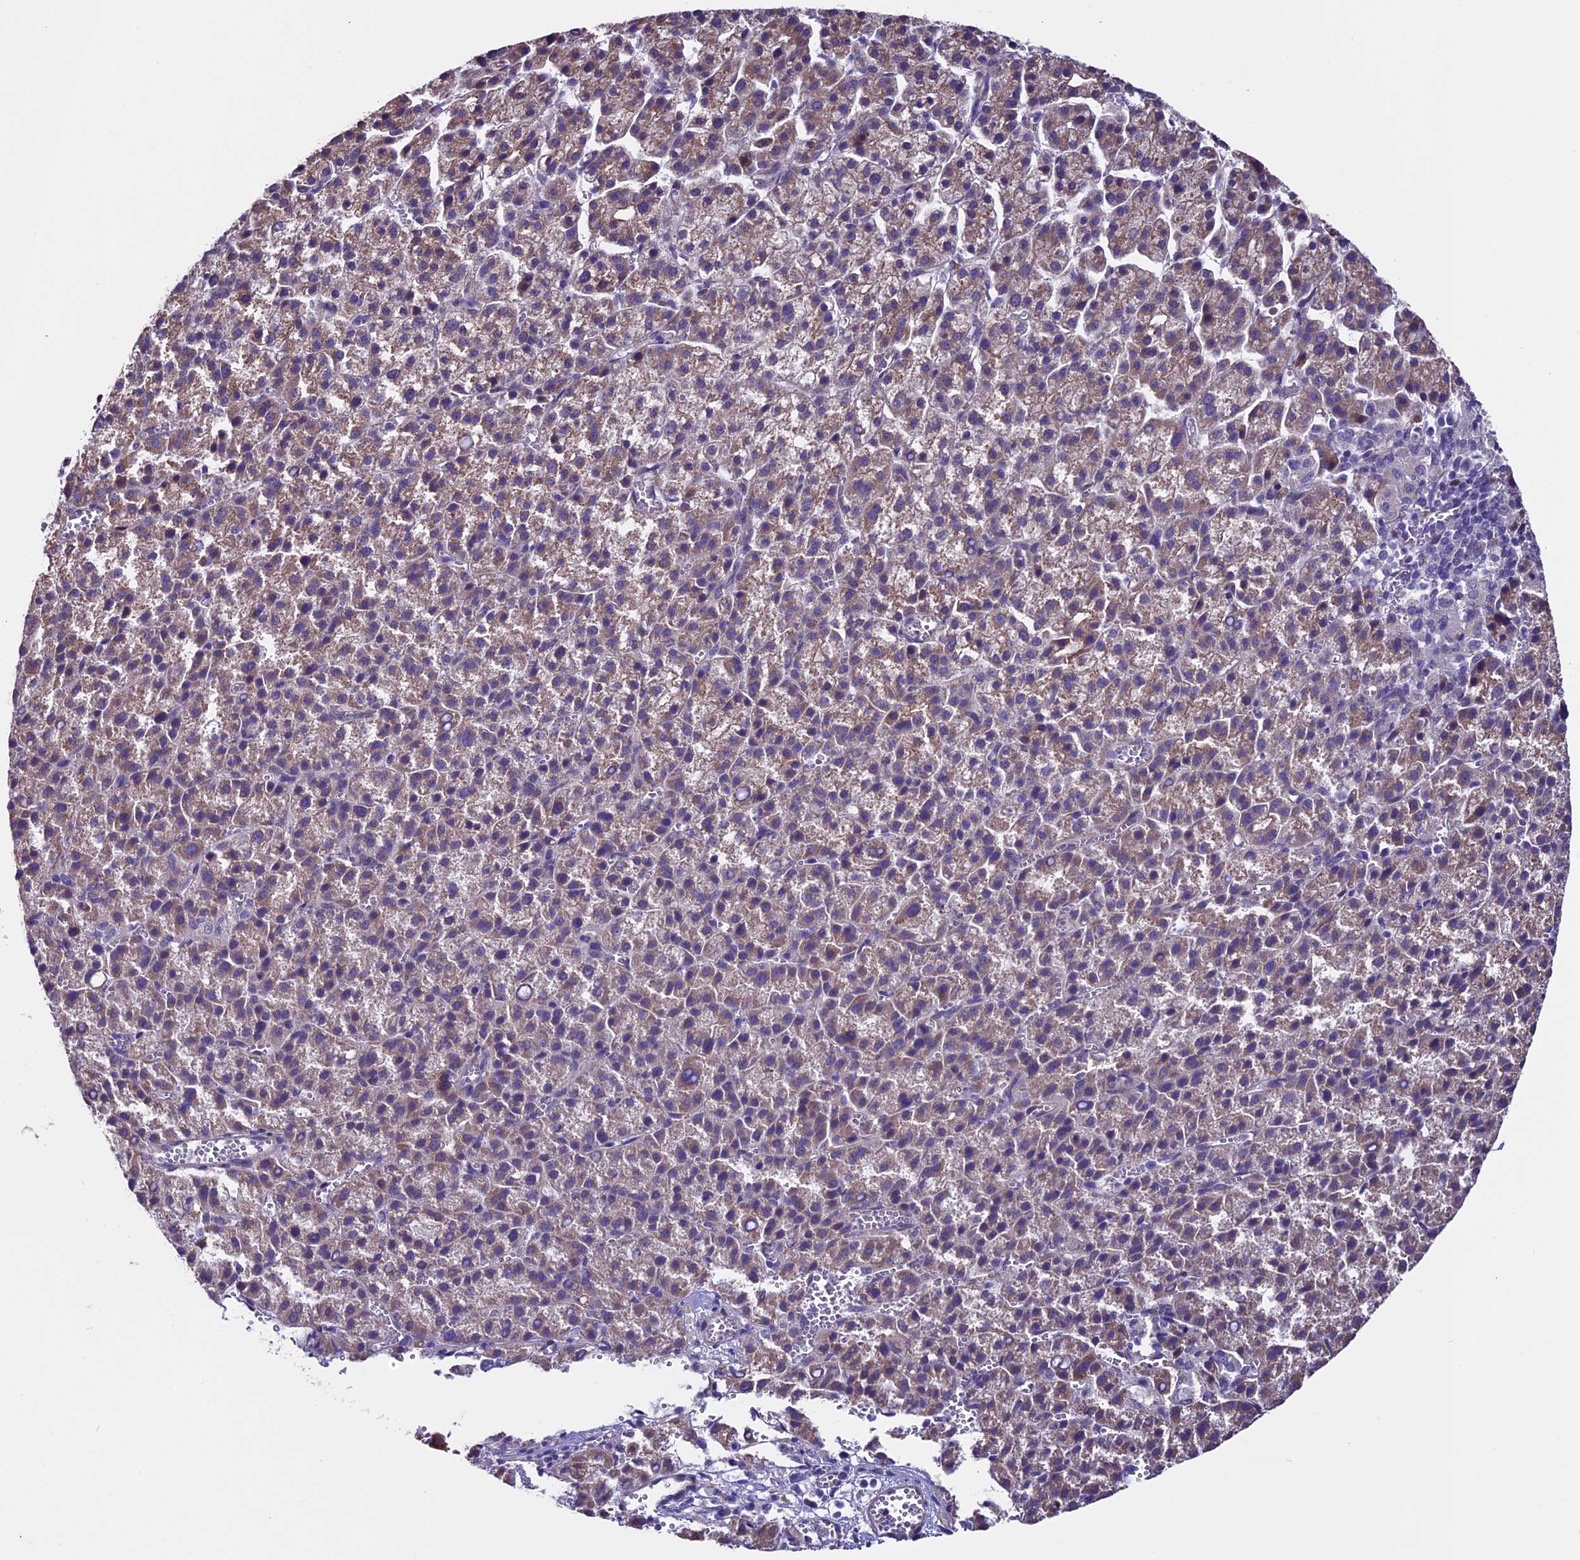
{"staining": {"intensity": "moderate", "quantity": ">75%", "location": "cytoplasmic/membranous"}, "tissue": "liver cancer", "cell_type": "Tumor cells", "image_type": "cancer", "snomed": [{"axis": "morphology", "description": "Carcinoma, Hepatocellular, NOS"}, {"axis": "topography", "description": "Liver"}], "caption": "An image of liver cancer stained for a protein reveals moderate cytoplasmic/membranous brown staining in tumor cells.", "gene": "TMEM171", "patient": {"sex": "female", "age": 58}}